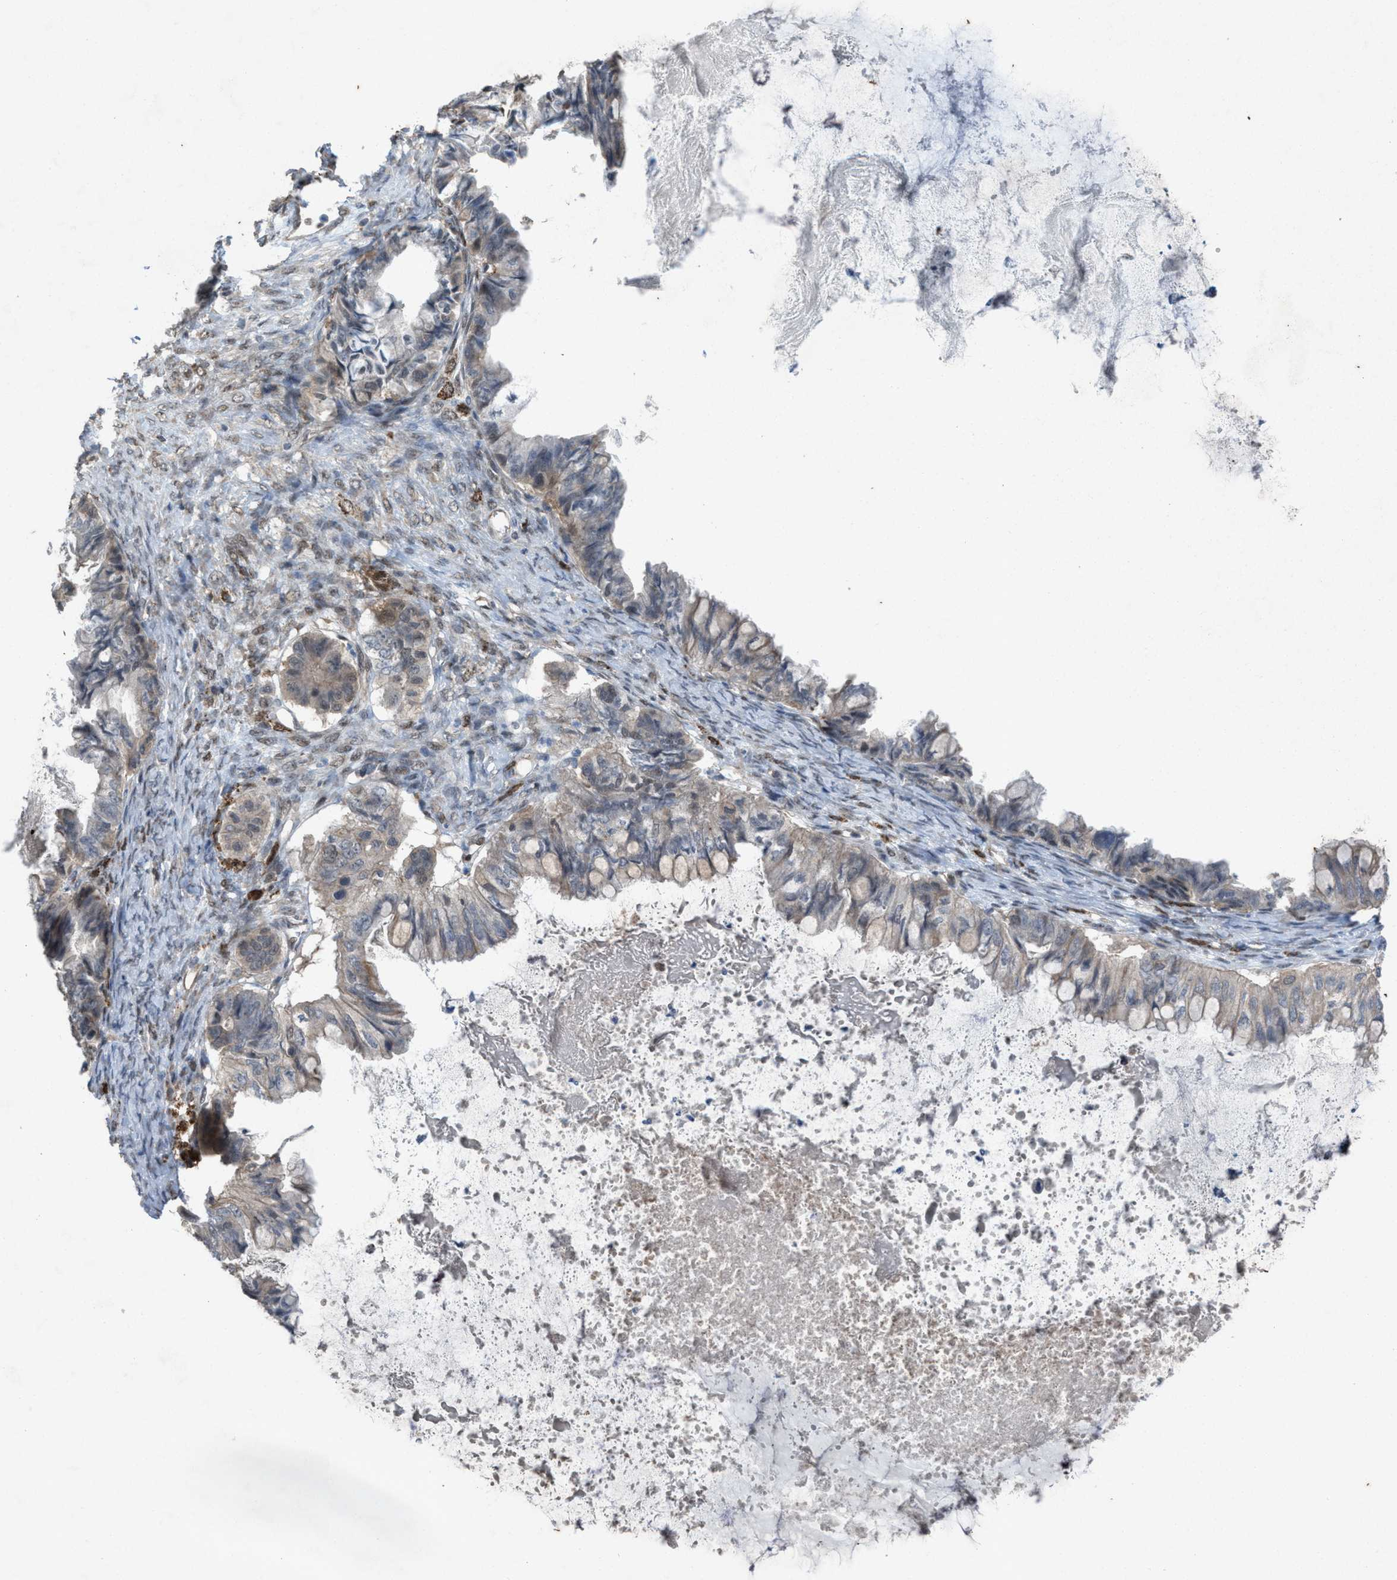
{"staining": {"intensity": "weak", "quantity": "25%-75%", "location": "cytoplasmic/membranous"}, "tissue": "ovarian cancer", "cell_type": "Tumor cells", "image_type": "cancer", "snomed": [{"axis": "morphology", "description": "Cystadenocarcinoma, mucinous, NOS"}, {"axis": "topography", "description": "Ovary"}], "caption": "Protein expression analysis of ovarian cancer (mucinous cystadenocarcinoma) exhibits weak cytoplasmic/membranous expression in about 25%-75% of tumor cells.", "gene": "PLAA", "patient": {"sex": "female", "age": 80}}